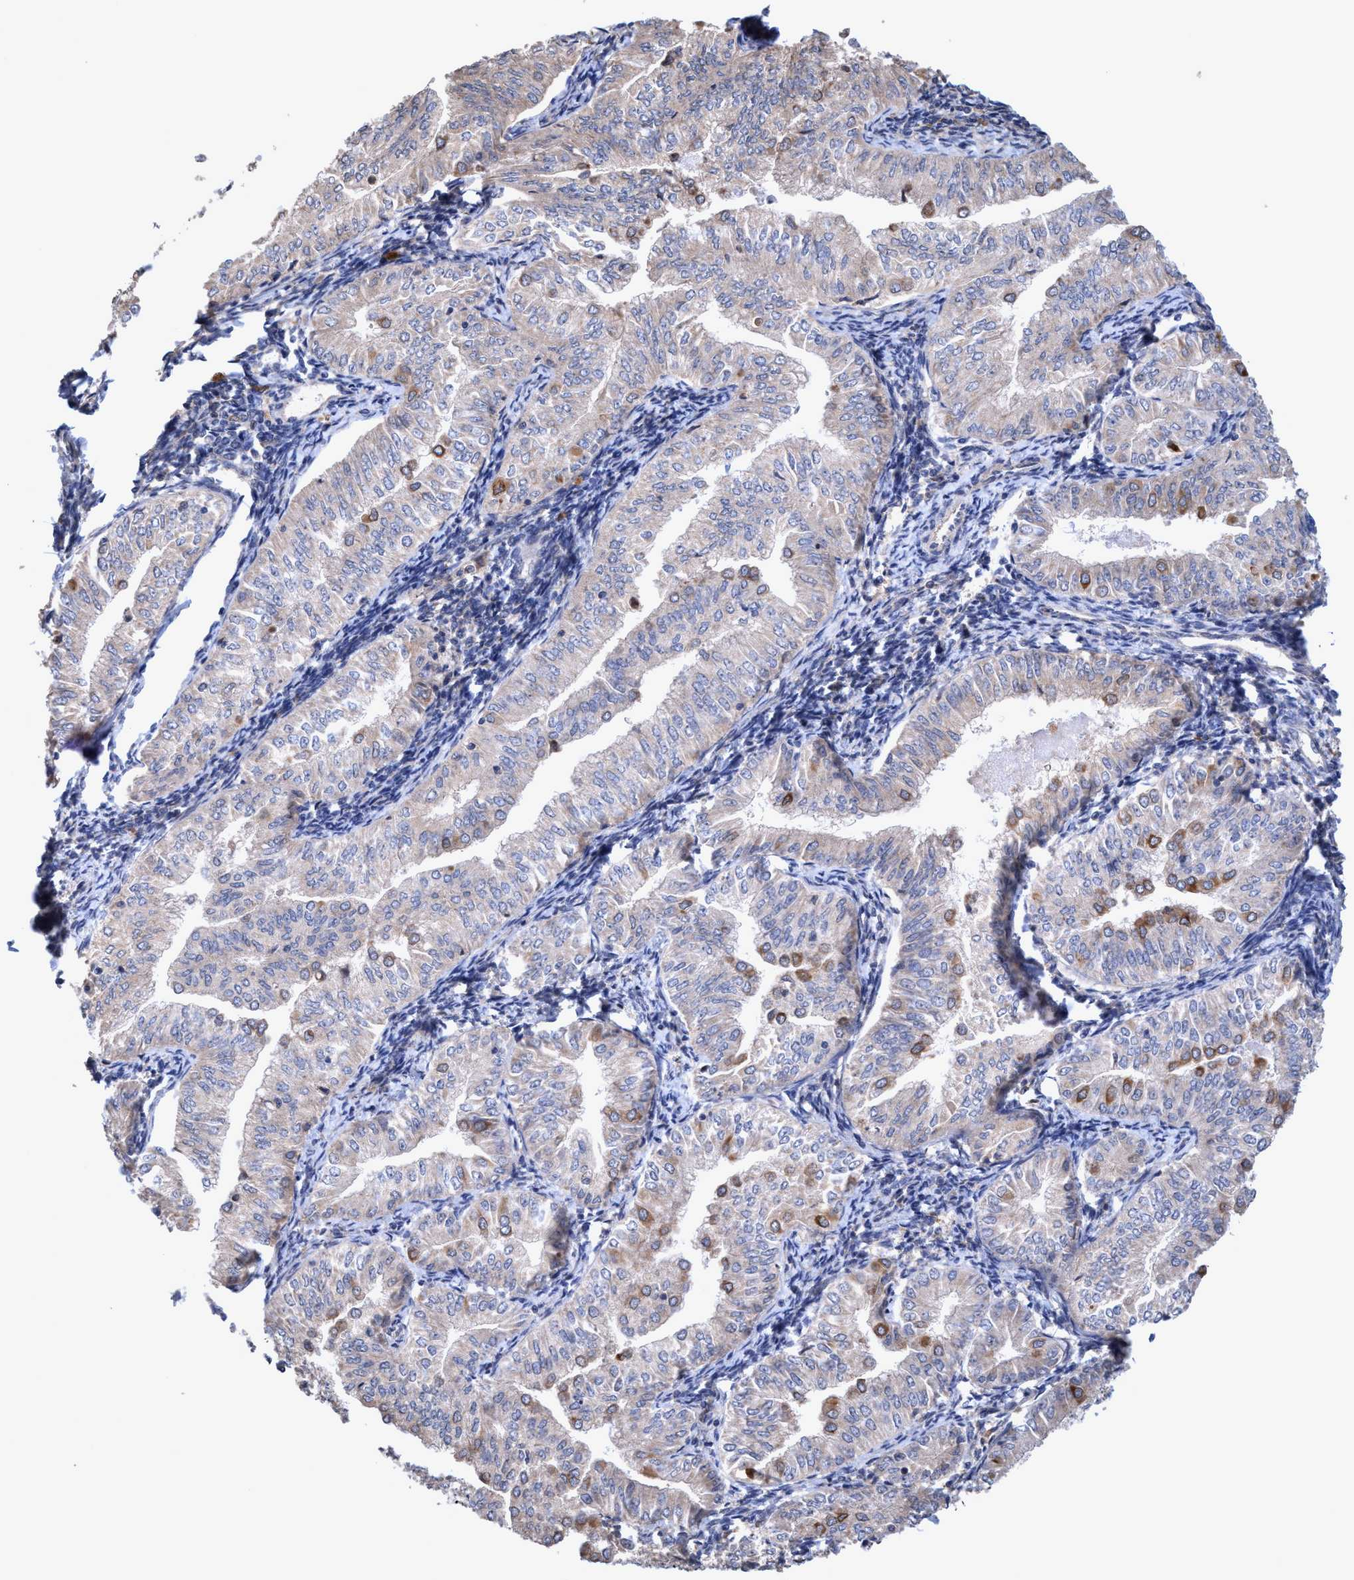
{"staining": {"intensity": "weak", "quantity": "<25%", "location": "cytoplasmic/membranous"}, "tissue": "endometrial cancer", "cell_type": "Tumor cells", "image_type": "cancer", "snomed": [{"axis": "morphology", "description": "Normal tissue, NOS"}, {"axis": "morphology", "description": "Adenocarcinoma, NOS"}, {"axis": "topography", "description": "Endometrium"}], "caption": "Tumor cells show no significant protein expression in adenocarcinoma (endometrial).", "gene": "ZNF677", "patient": {"sex": "female", "age": 53}}